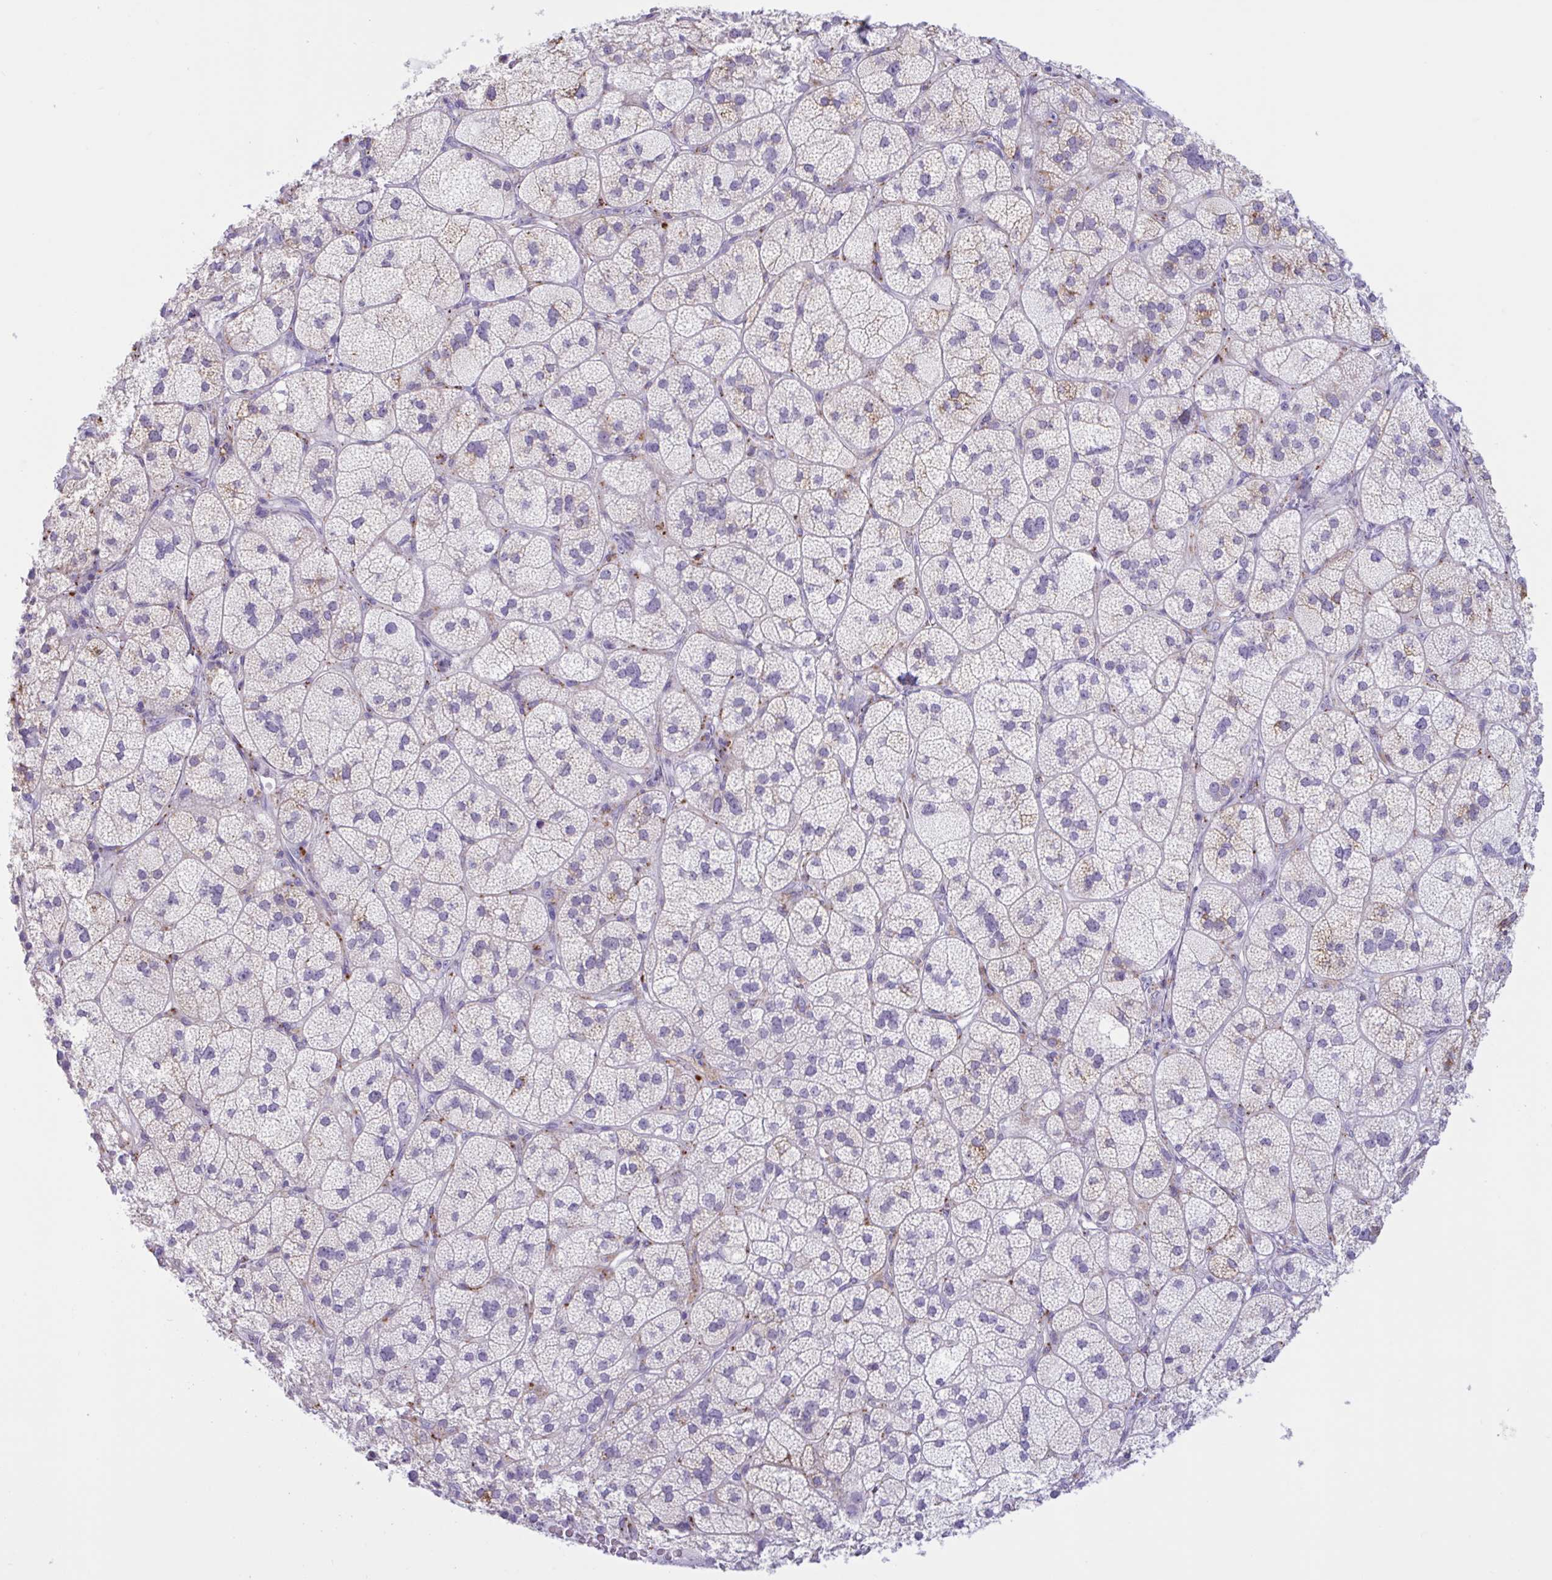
{"staining": {"intensity": "negative", "quantity": "none", "location": "none"}, "tissue": "adrenal gland", "cell_type": "Glandular cells", "image_type": "normal", "snomed": [{"axis": "morphology", "description": "Normal tissue, NOS"}, {"axis": "topography", "description": "Adrenal gland"}], "caption": "DAB (3,3'-diaminobenzidine) immunohistochemical staining of benign human adrenal gland exhibits no significant staining in glandular cells.", "gene": "XCL1", "patient": {"sex": "female", "age": 60}}